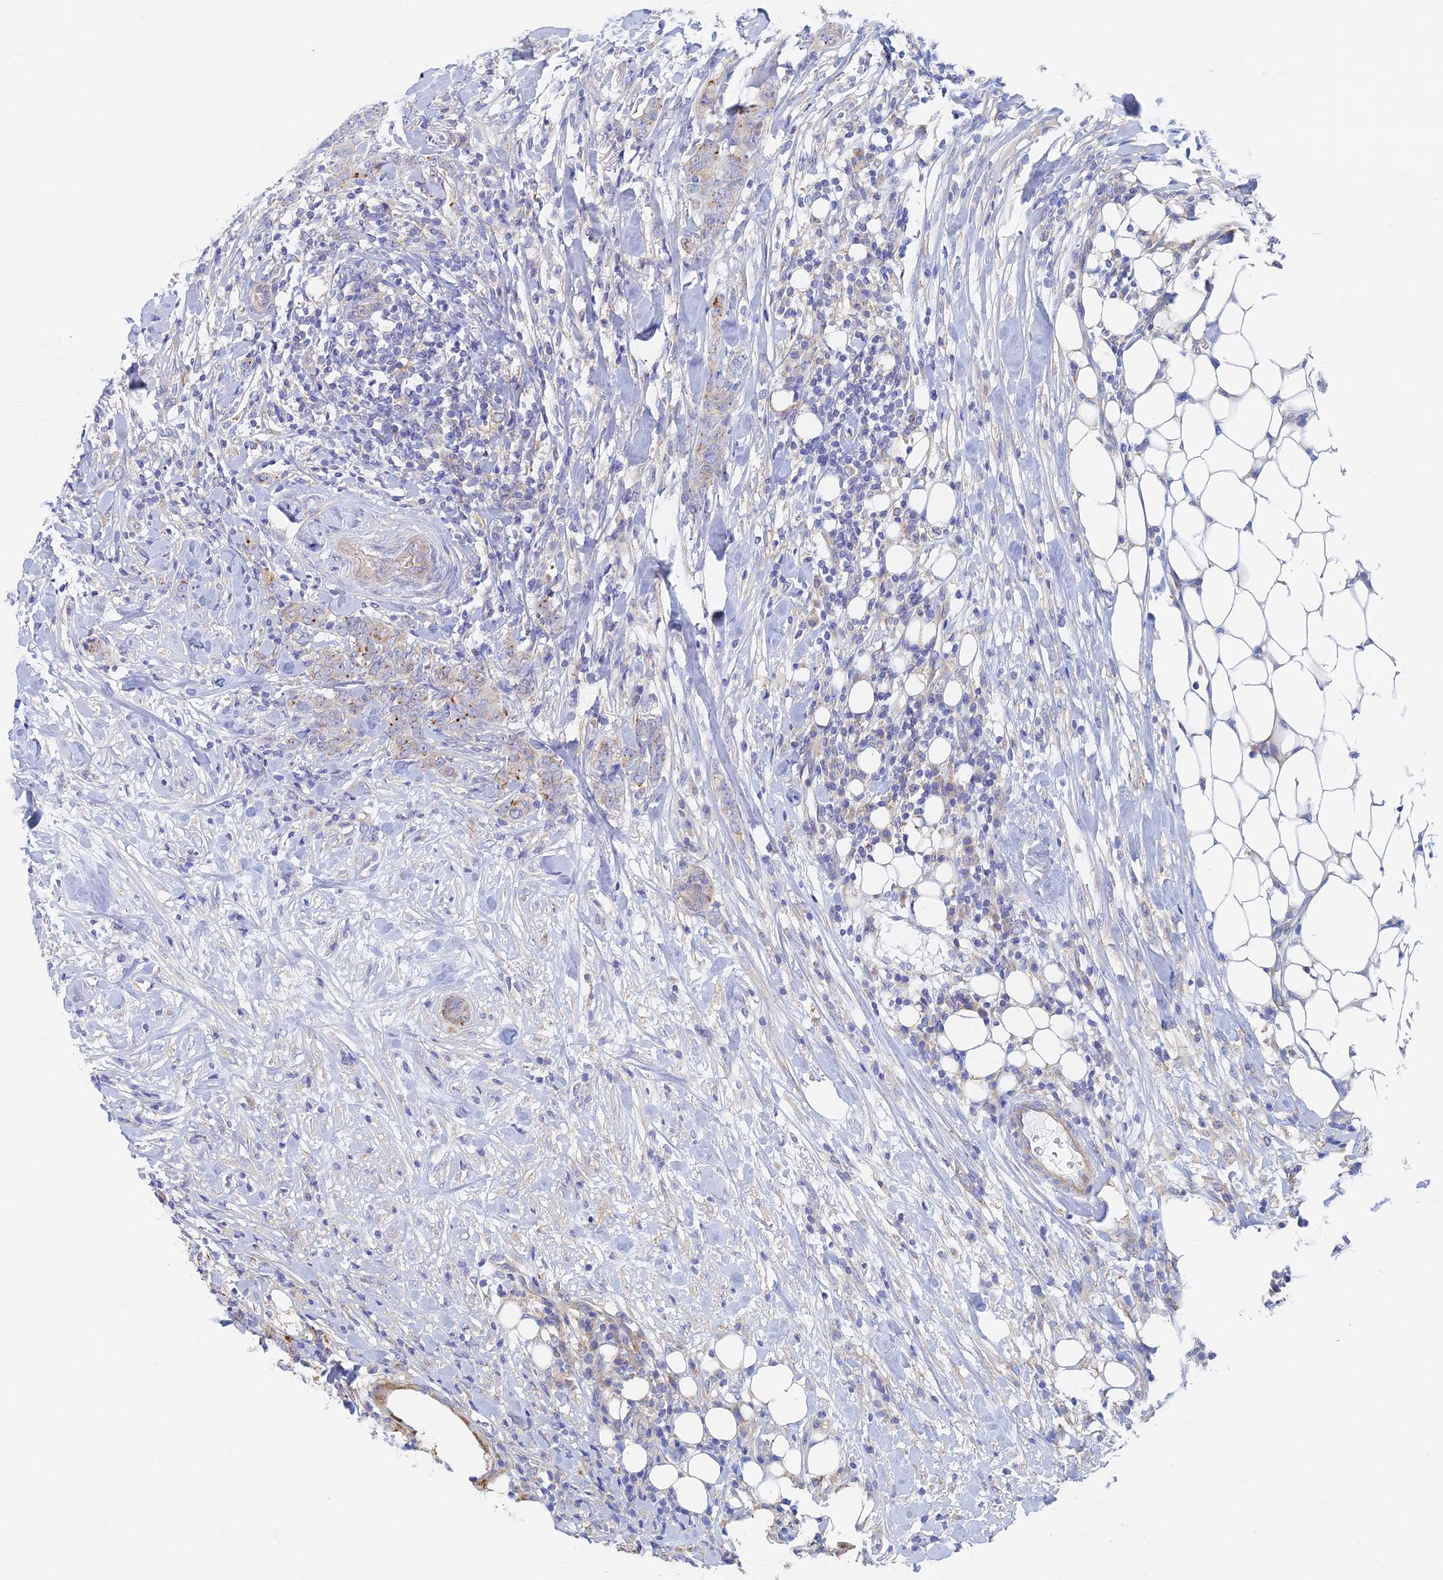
{"staining": {"intensity": "moderate", "quantity": "<25%", "location": "cytoplasmic/membranous"}, "tissue": "breast cancer", "cell_type": "Tumor cells", "image_type": "cancer", "snomed": [{"axis": "morphology", "description": "Duct carcinoma"}, {"axis": "topography", "description": "Breast"}], "caption": "There is low levels of moderate cytoplasmic/membranous staining in tumor cells of breast cancer (infiltrating ductal carcinoma), as demonstrated by immunohistochemical staining (brown color).", "gene": "TMEM44", "patient": {"sex": "female", "age": 40}}